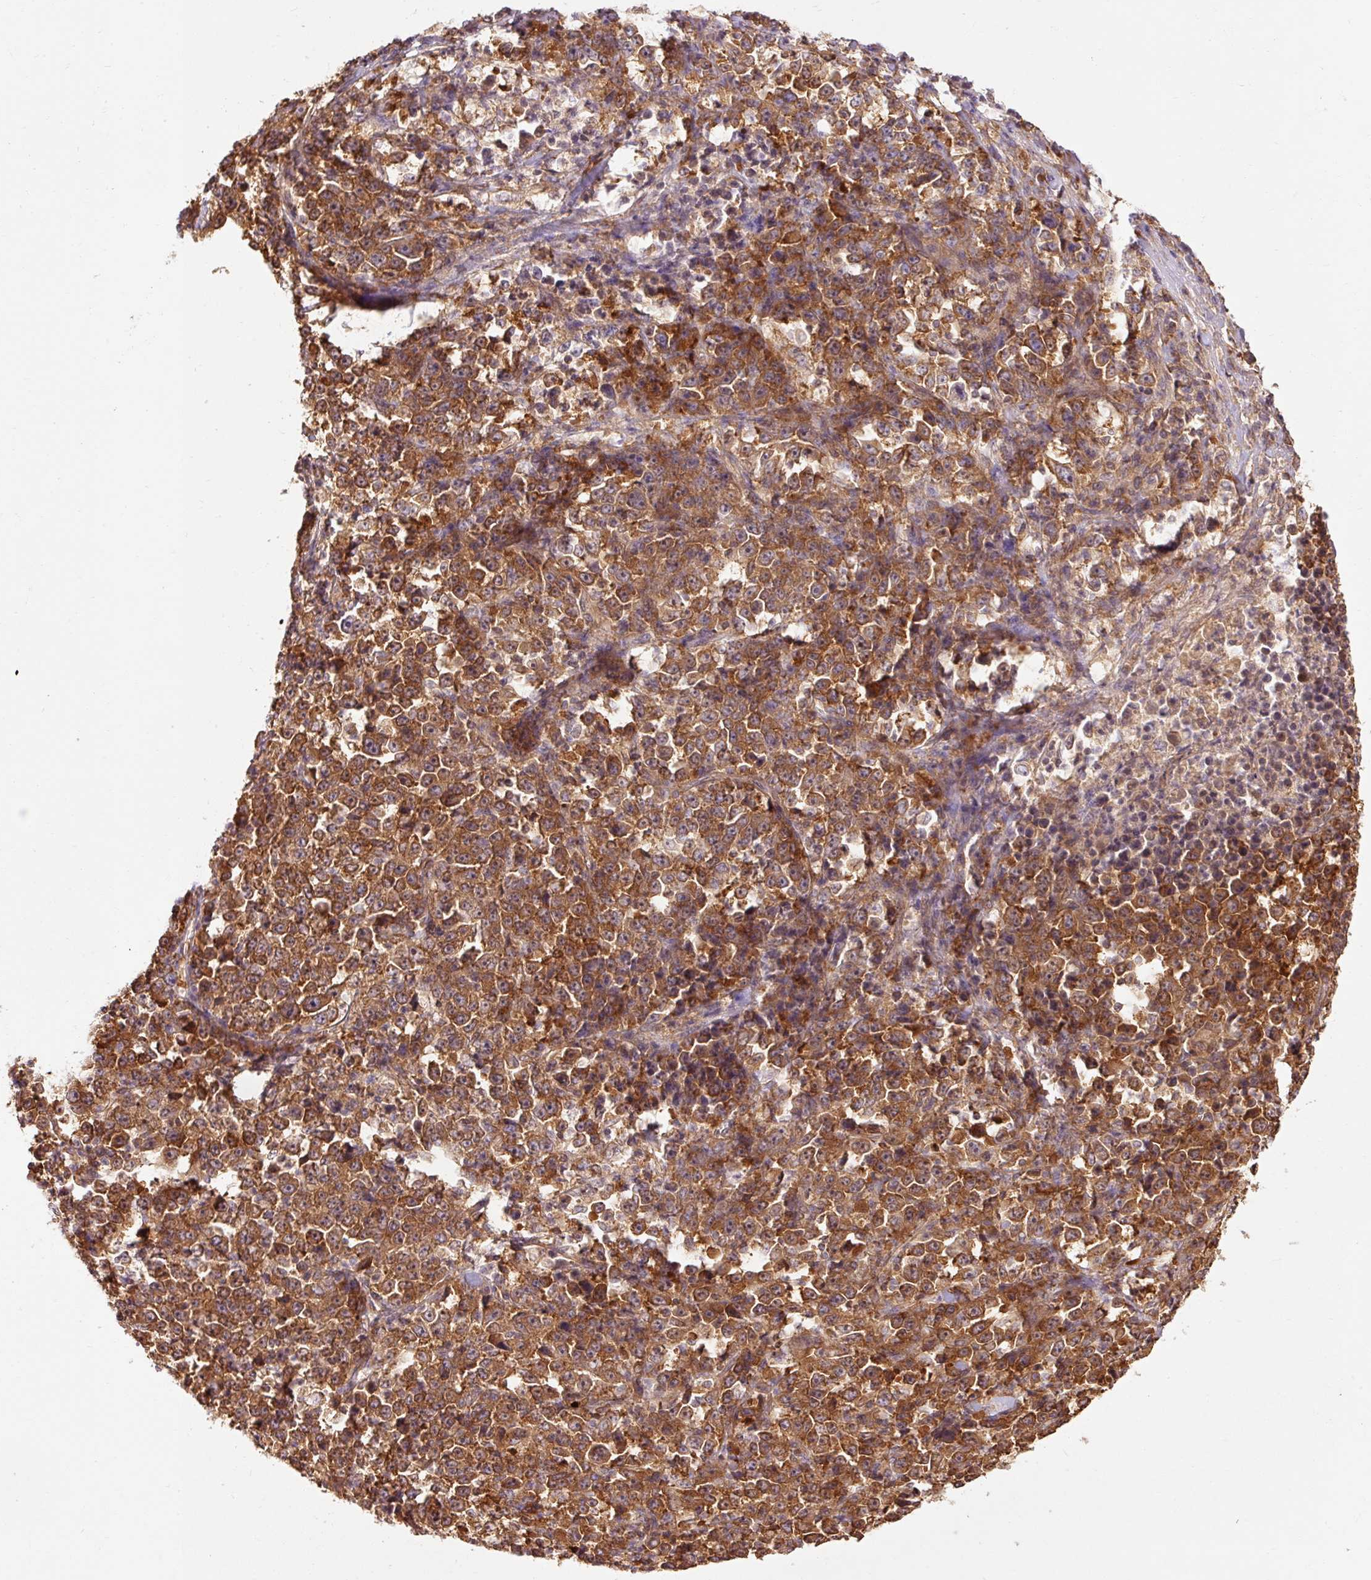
{"staining": {"intensity": "moderate", "quantity": ">75%", "location": "cytoplasmic/membranous"}, "tissue": "stomach cancer", "cell_type": "Tumor cells", "image_type": "cancer", "snomed": [{"axis": "morphology", "description": "Normal tissue, NOS"}, {"axis": "morphology", "description": "Adenocarcinoma, NOS"}, {"axis": "topography", "description": "Stomach, upper"}, {"axis": "topography", "description": "Stomach"}], "caption": "Stomach cancer (adenocarcinoma) was stained to show a protein in brown. There is medium levels of moderate cytoplasmic/membranous positivity in approximately >75% of tumor cells. The protein of interest is shown in brown color, while the nuclei are stained blue.", "gene": "PDAP1", "patient": {"sex": "male", "age": 59}}